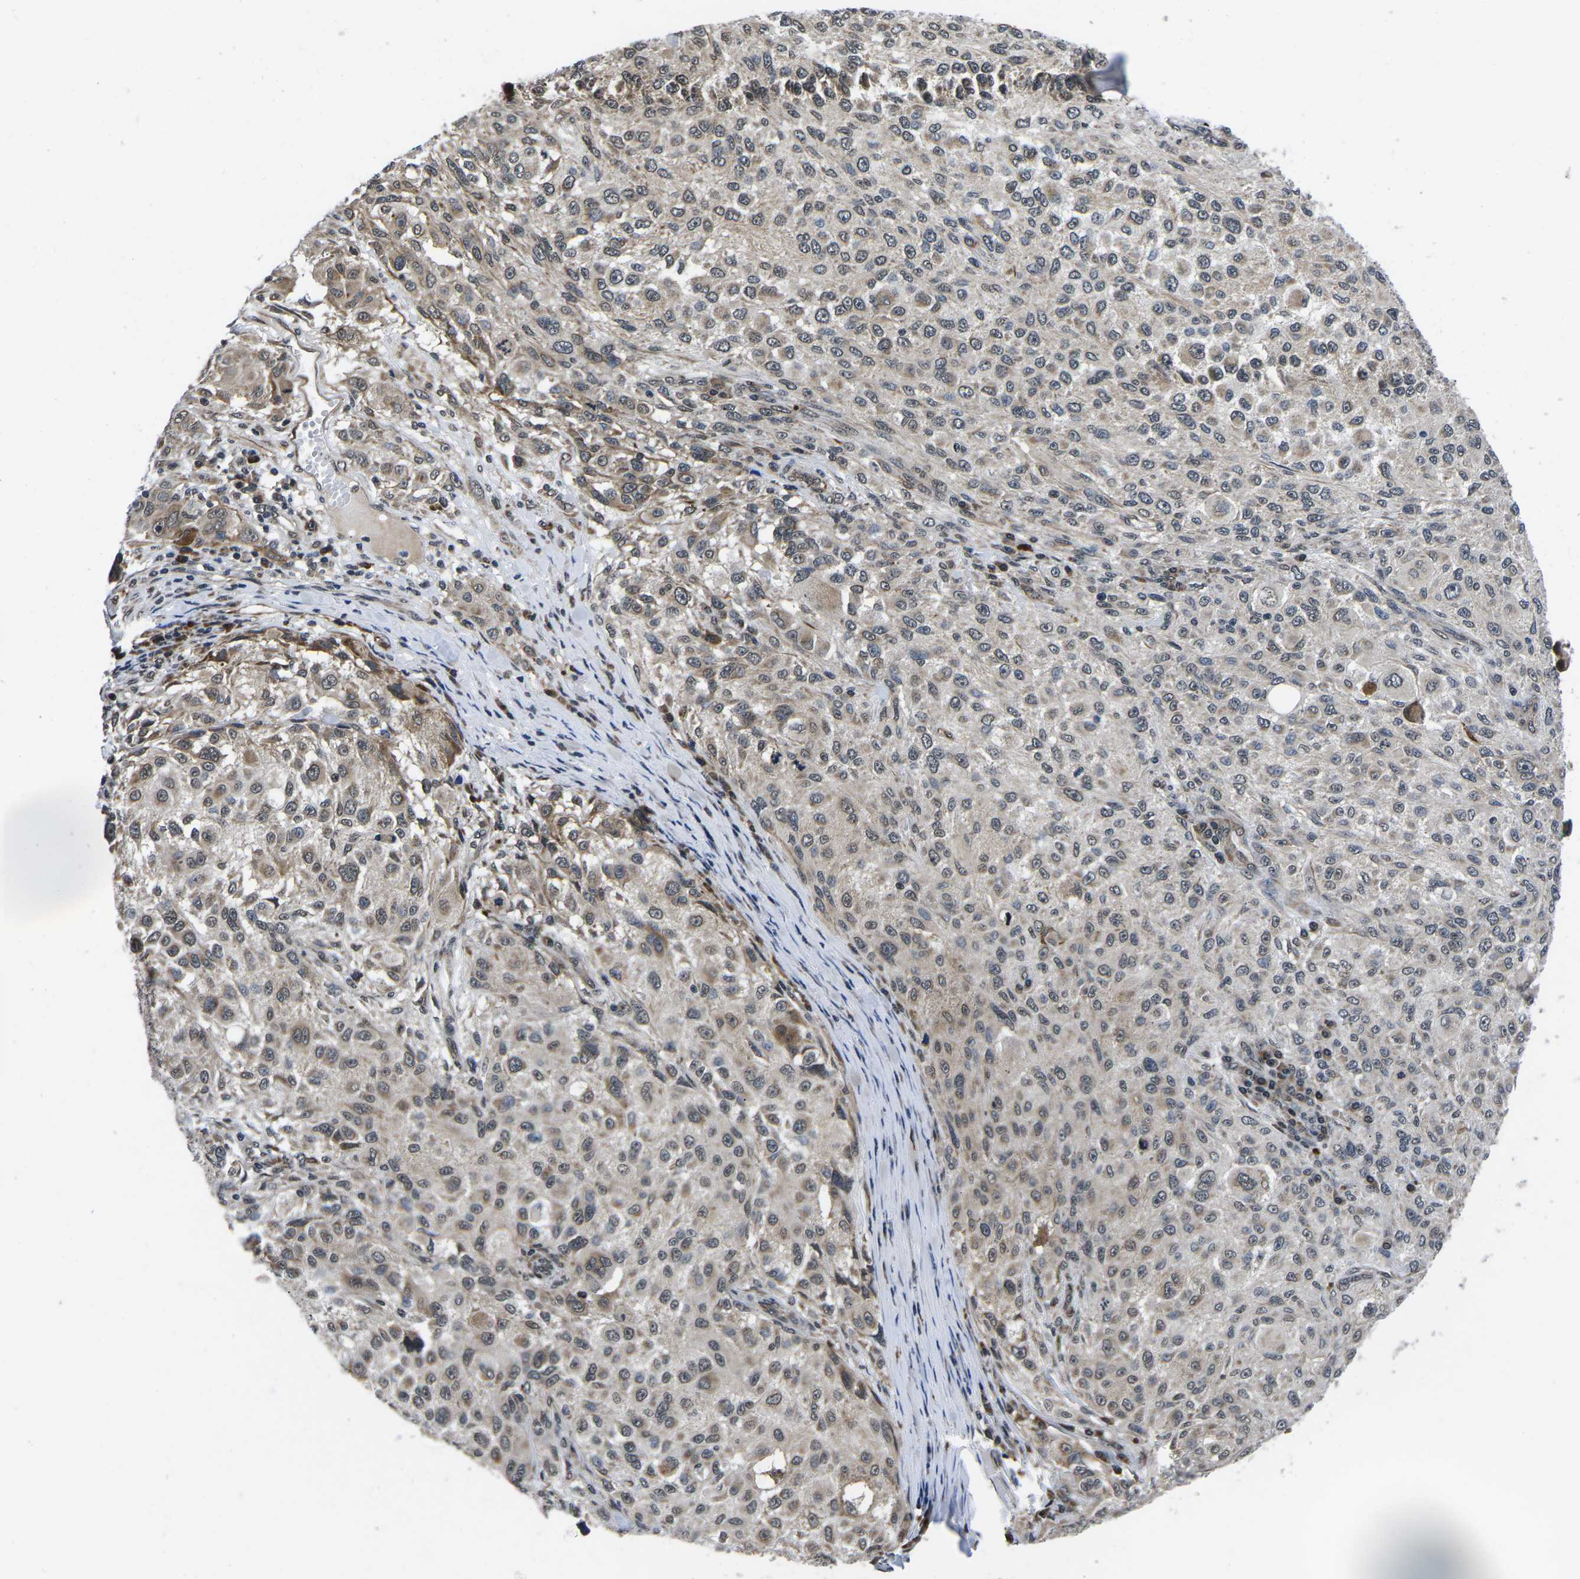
{"staining": {"intensity": "weak", "quantity": "25%-75%", "location": "cytoplasmic/membranous,nuclear"}, "tissue": "melanoma", "cell_type": "Tumor cells", "image_type": "cancer", "snomed": [{"axis": "morphology", "description": "Necrosis, NOS"}, {"axis": "morphology", "description": "Malignant melanoma, NOS"}, {"axis": "topography", "description": "Skin"}], "caption": "A low amount of weak cytoplasmic/membranous and nuclear expression is appreciated in about 25%-75% of tumor cells in malignant melanoma tissue. (brown staining indicates protein expression, while blue staining denotes nuclei).", "gene": "CCNE1", "patient": {"sex": "female", "age": 87}}